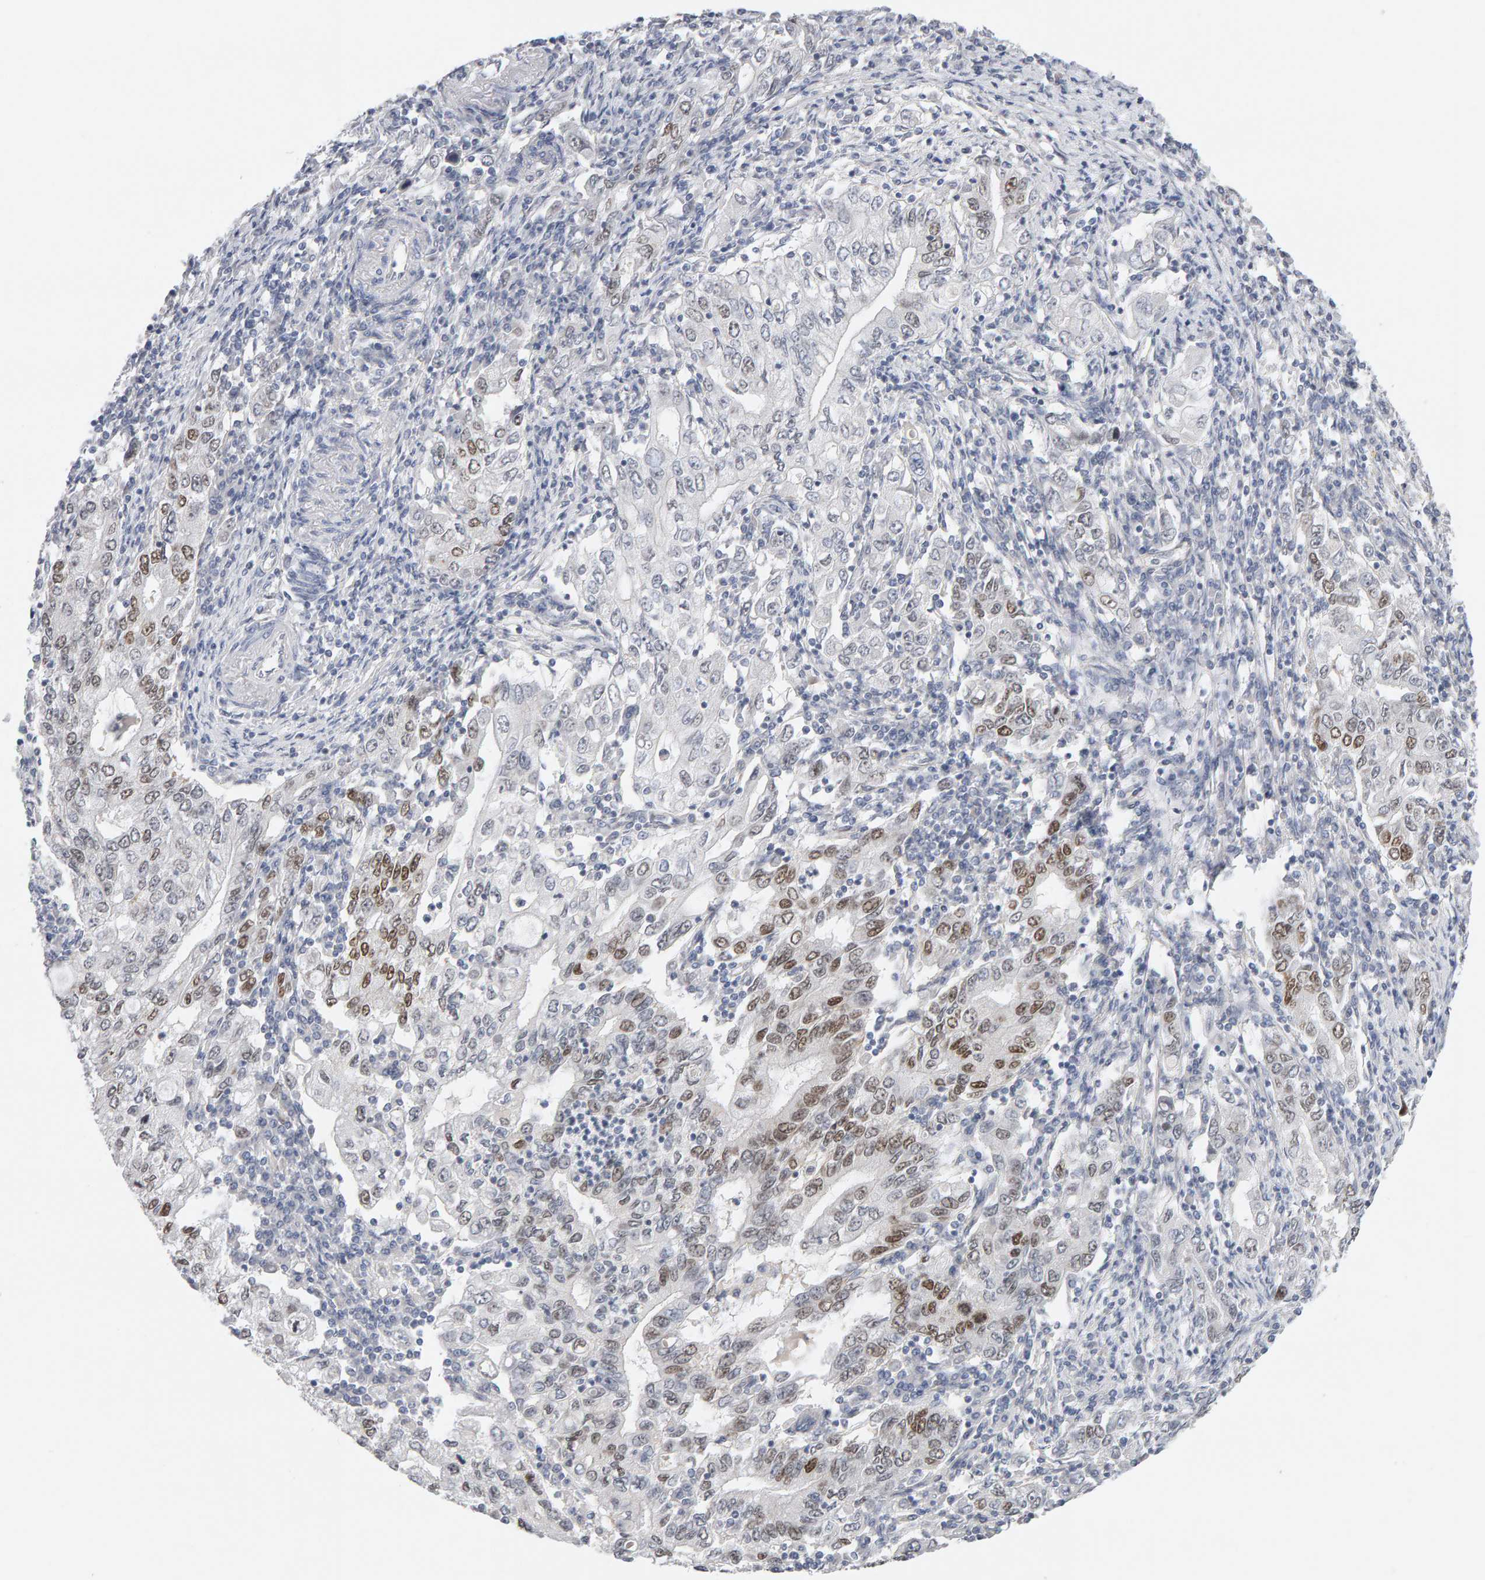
{"staining": {"intensity": "moderate", "quantity": "25%-75%", "location": "nuclear"}, "tissue": "stomach cancer", "cell_type": "Tumor cells", "image_type": "cancer", "snomed": [{"axis": "morphology", "description": "Adenocarcinoma, NOS"}, {"axis": "topography", "description": "Stomach, lower"}], "caption": "An image of adenocarcinoma (stomach) stained for a protein reveals moderate nuclear brown staining in tumor cells.", "gene": "HNF4A", "patient": {"sex": "female", "age": 72}}